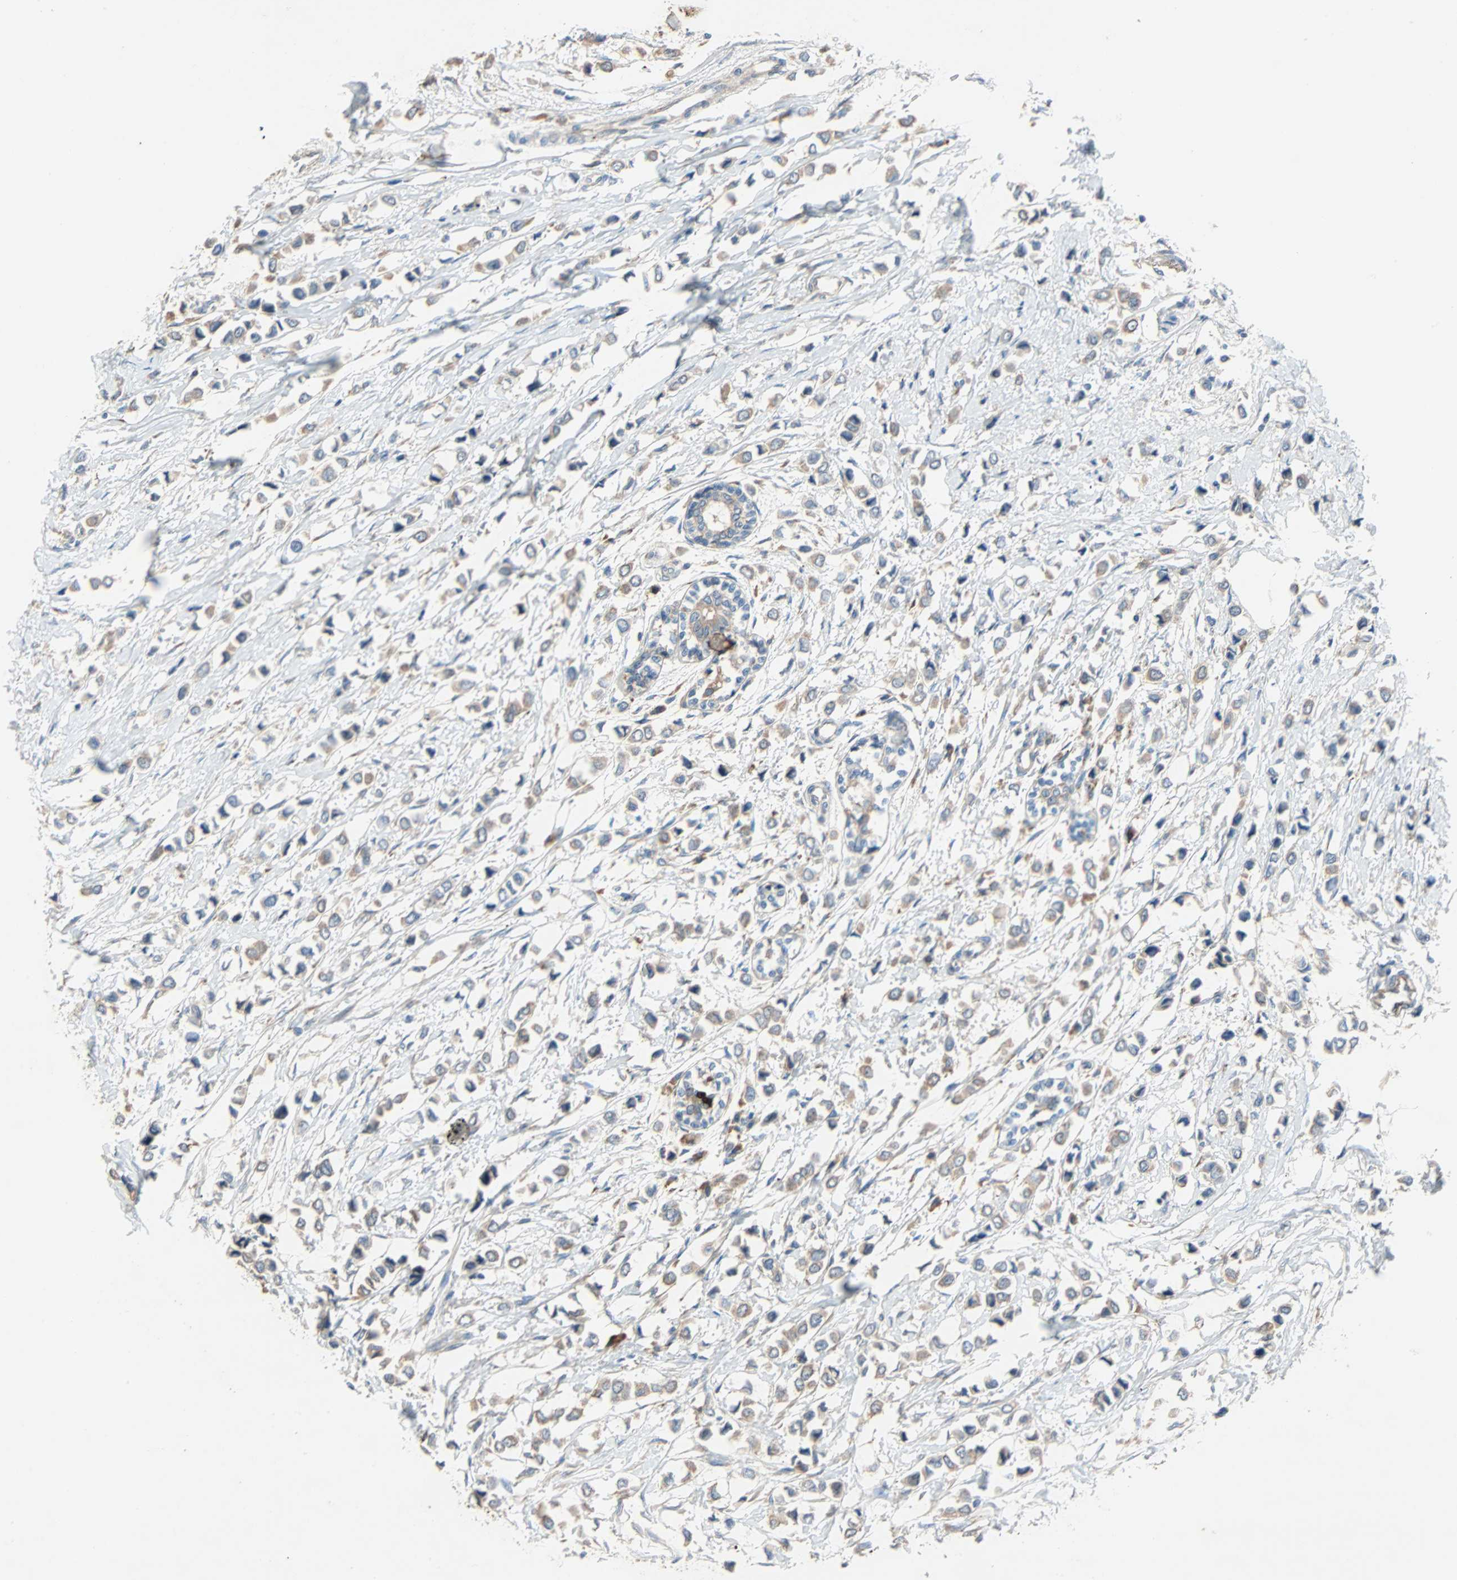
{"staining": {"intensity": "weak", "quantity": ">75%", "location": "cytoplasmic/membranous"}, "tissue": "breast cancer", "cell_type": "Tumor cells", "image_type": "cancer", "snomed": [{"axis": "morphology", "description": "Lobular carcinoma"}, {"axis": "topography", "description": "Breast"}], "caption": "Immunohistochemistry (DAB) staining of breast lobular carcinoma shows weak cytoplasmic/membranous protein expression in about >75% of tumor cells. (IHC, brightfield microscopy, high magnification).", "gene": "XYLT1", "patient": {"sex": "female", "age": 51}}